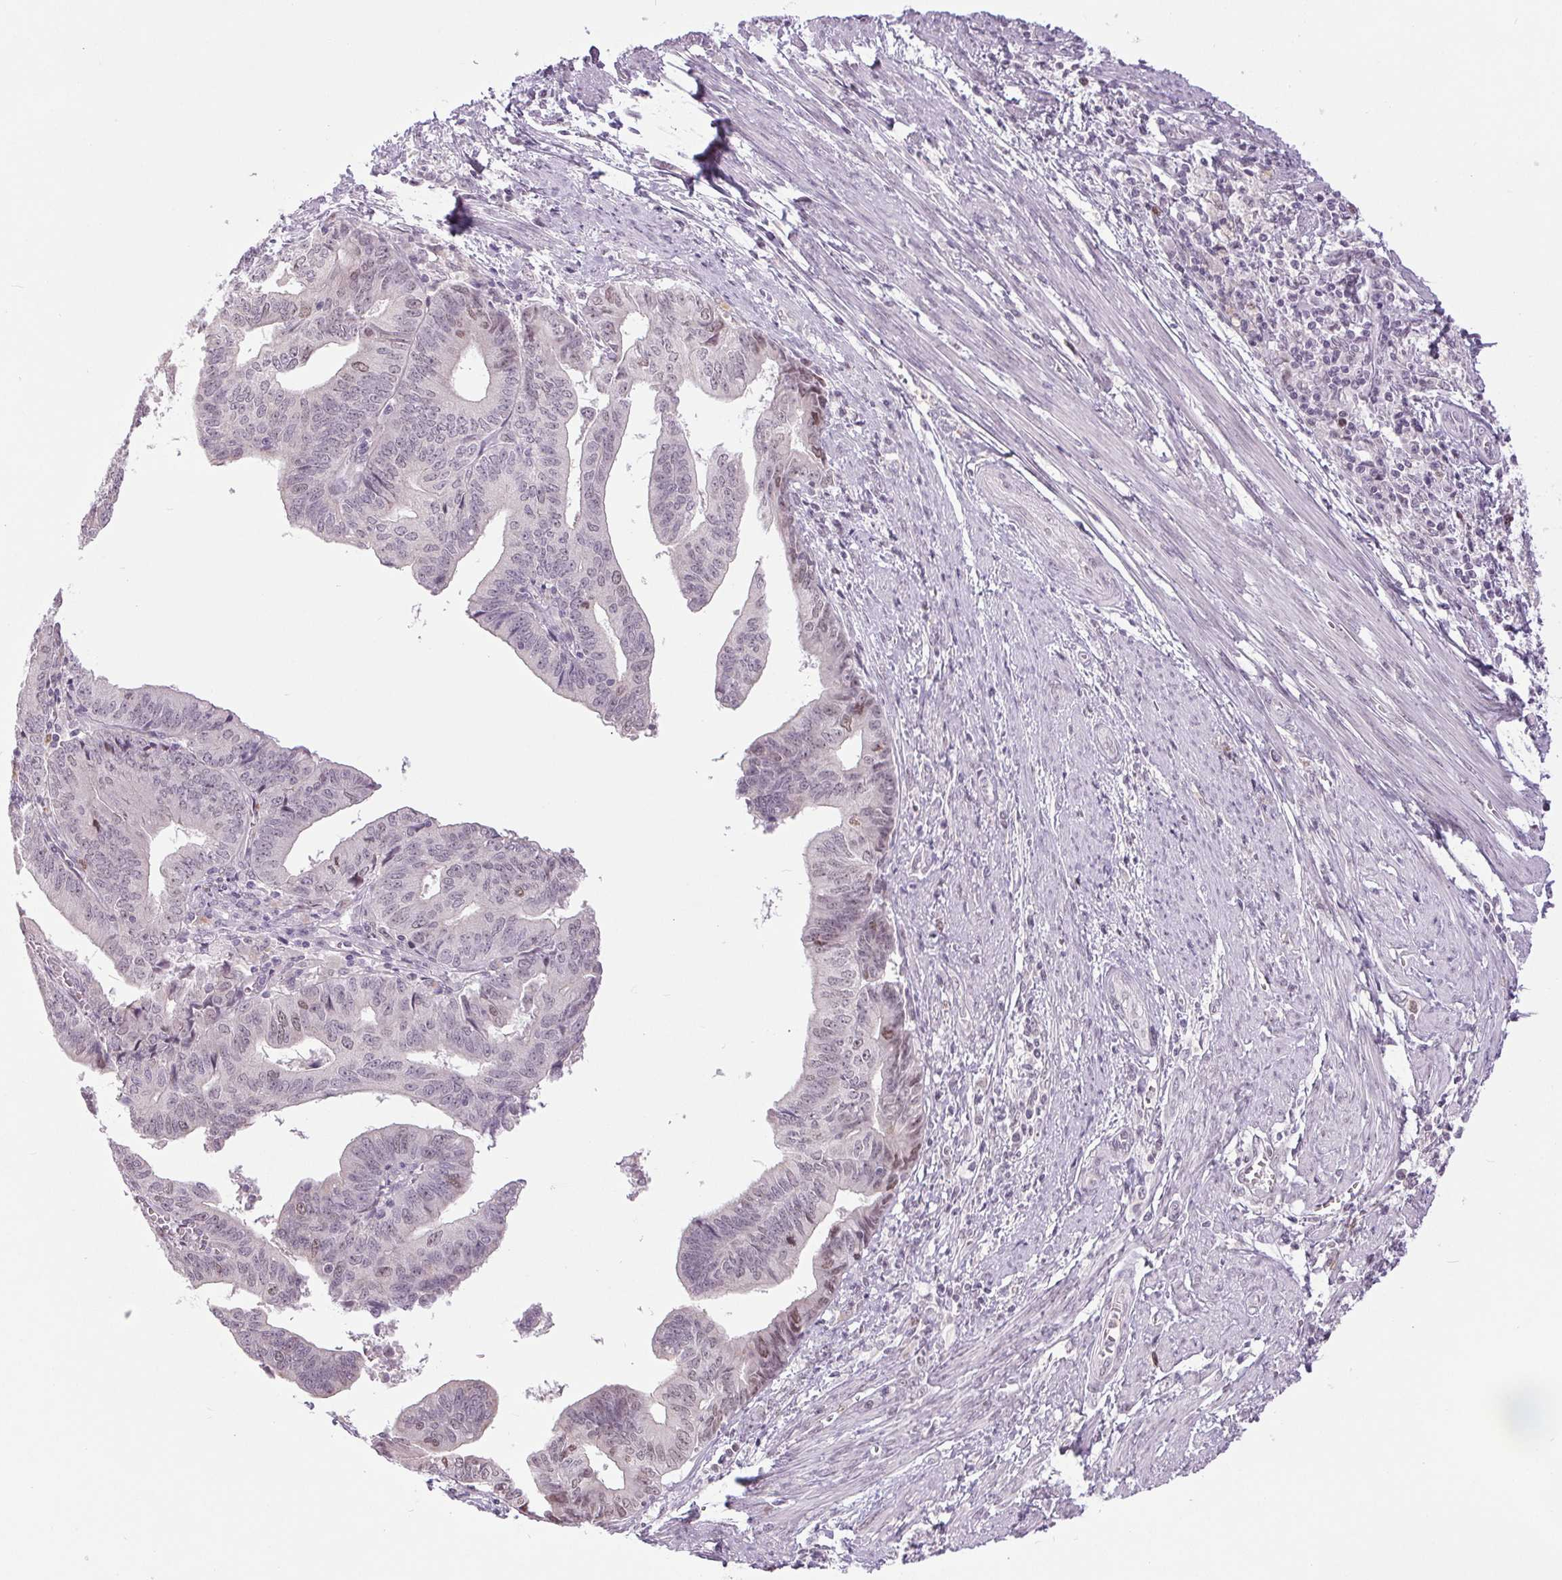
{"staining": {"intensity": "moderate", "quantity": "<25%", "location": "nuclear"}, "tissue": "endometrial cancer", "cell_type": "Tumor cells", "image_type": "cancer", "snomed": [{"axis": "morphology", "description": "Adenocarcinoma, NOS"}, {"axis": "topography", "description": "Endometrium"}], "caption": "Immunohistochemical staining of human endometrial adenocarcinoma reveals low levels of moderate nuclear protein positivity in approximately <25% of tumor cells.", "gene": "SMIM6", "patient": {"sex": "female", "age": 65}}